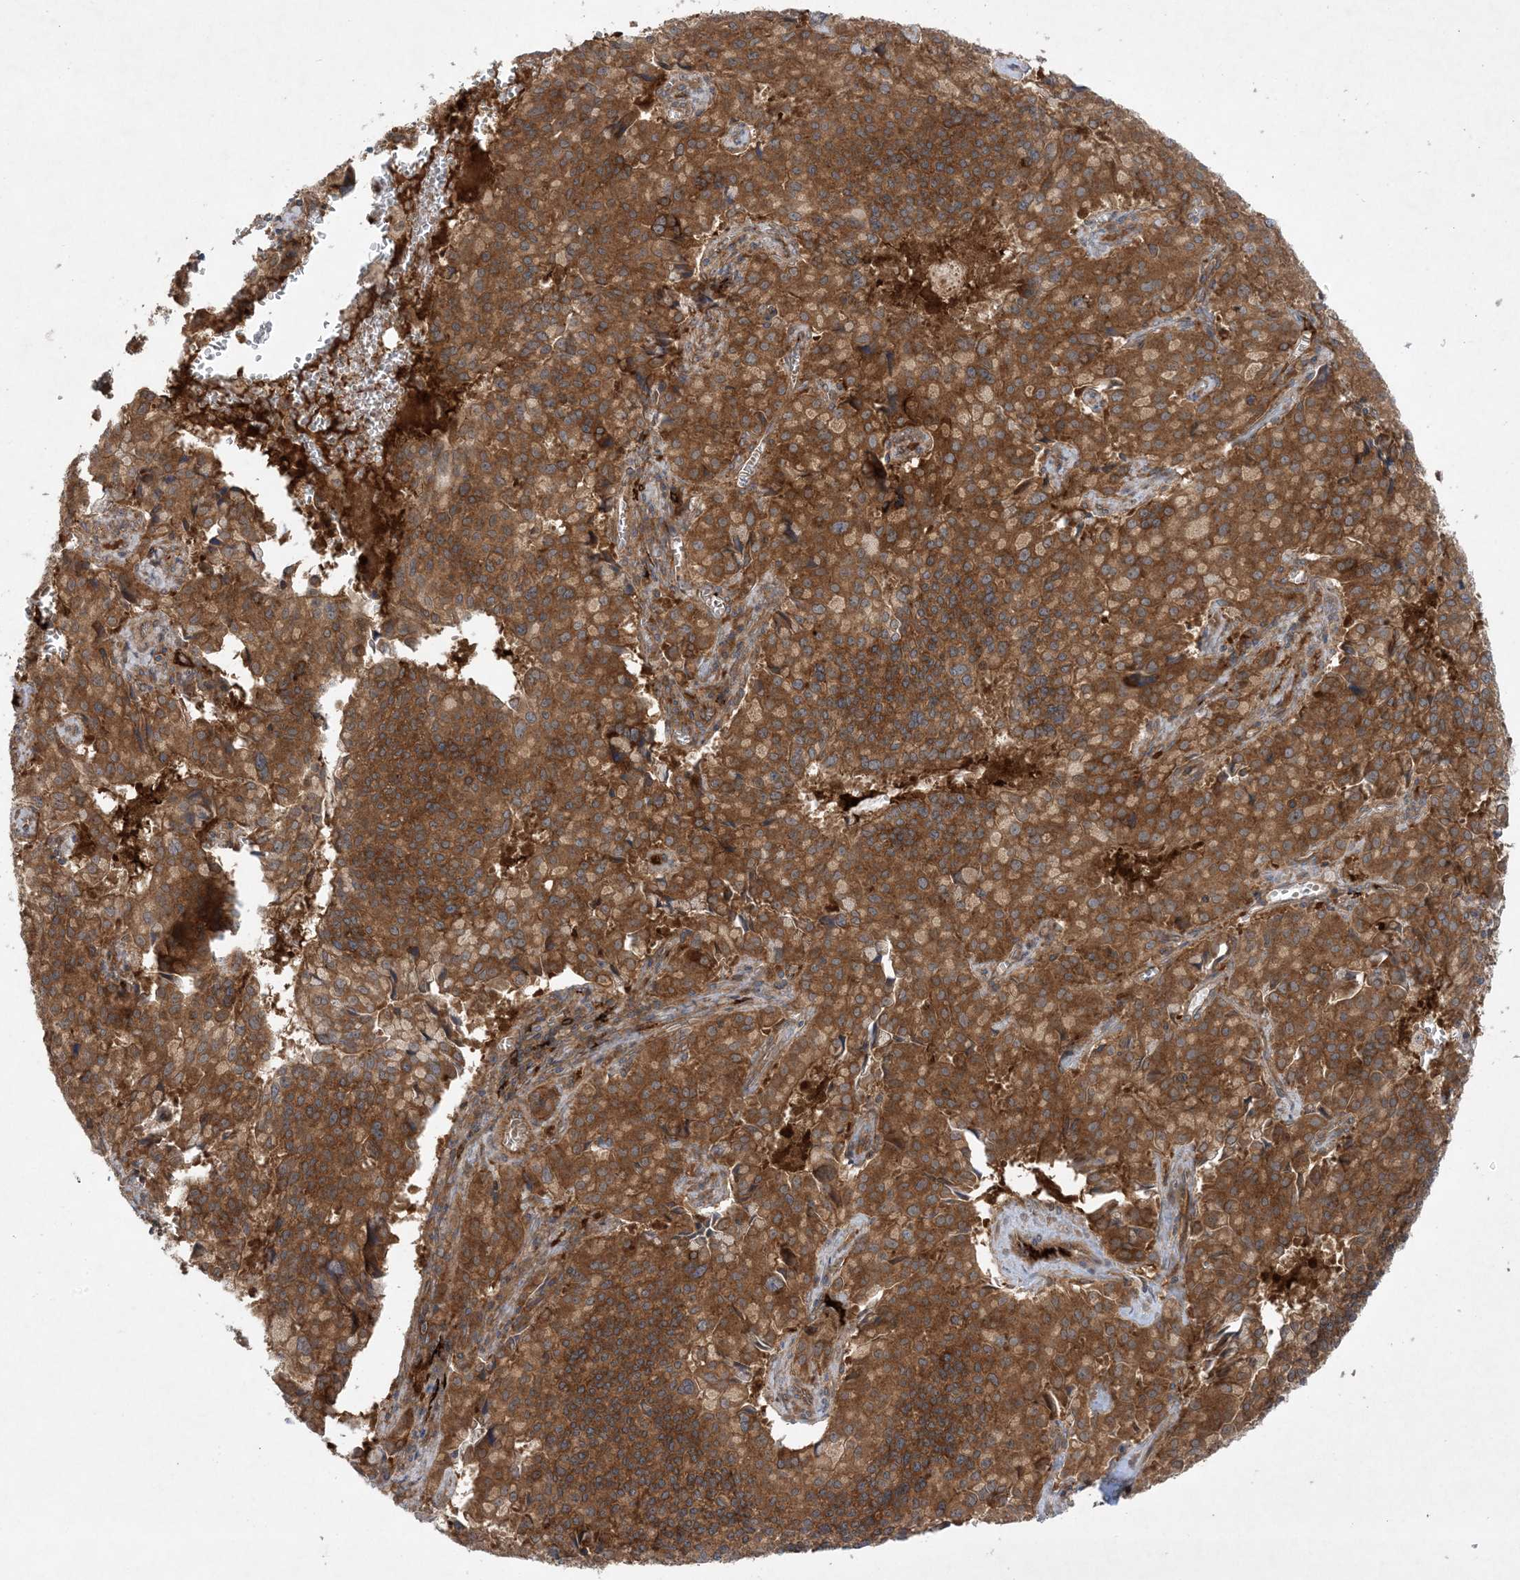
{"staining": {"intensity": "strong", "quantity": ">75%", "location": "cytoplasmic/membranous"}, "tissue": "pancreatic cancer", "cell_type": "Tumor cells", "image_type": "cancer", "snomed": [{"axis": "morphology", "description": "Adenocarcinoma, NOS"}, {"axis": "topography", "description": "Pancreas"}], "caption": "The photomicrograph reveals staining of pancreatic cancer, revealing strong cytoplasmic/membranous protein staining (brown color) within tumor cells.", "gene": "STAM2", "patient": {"sex": "male", "age": 65}}